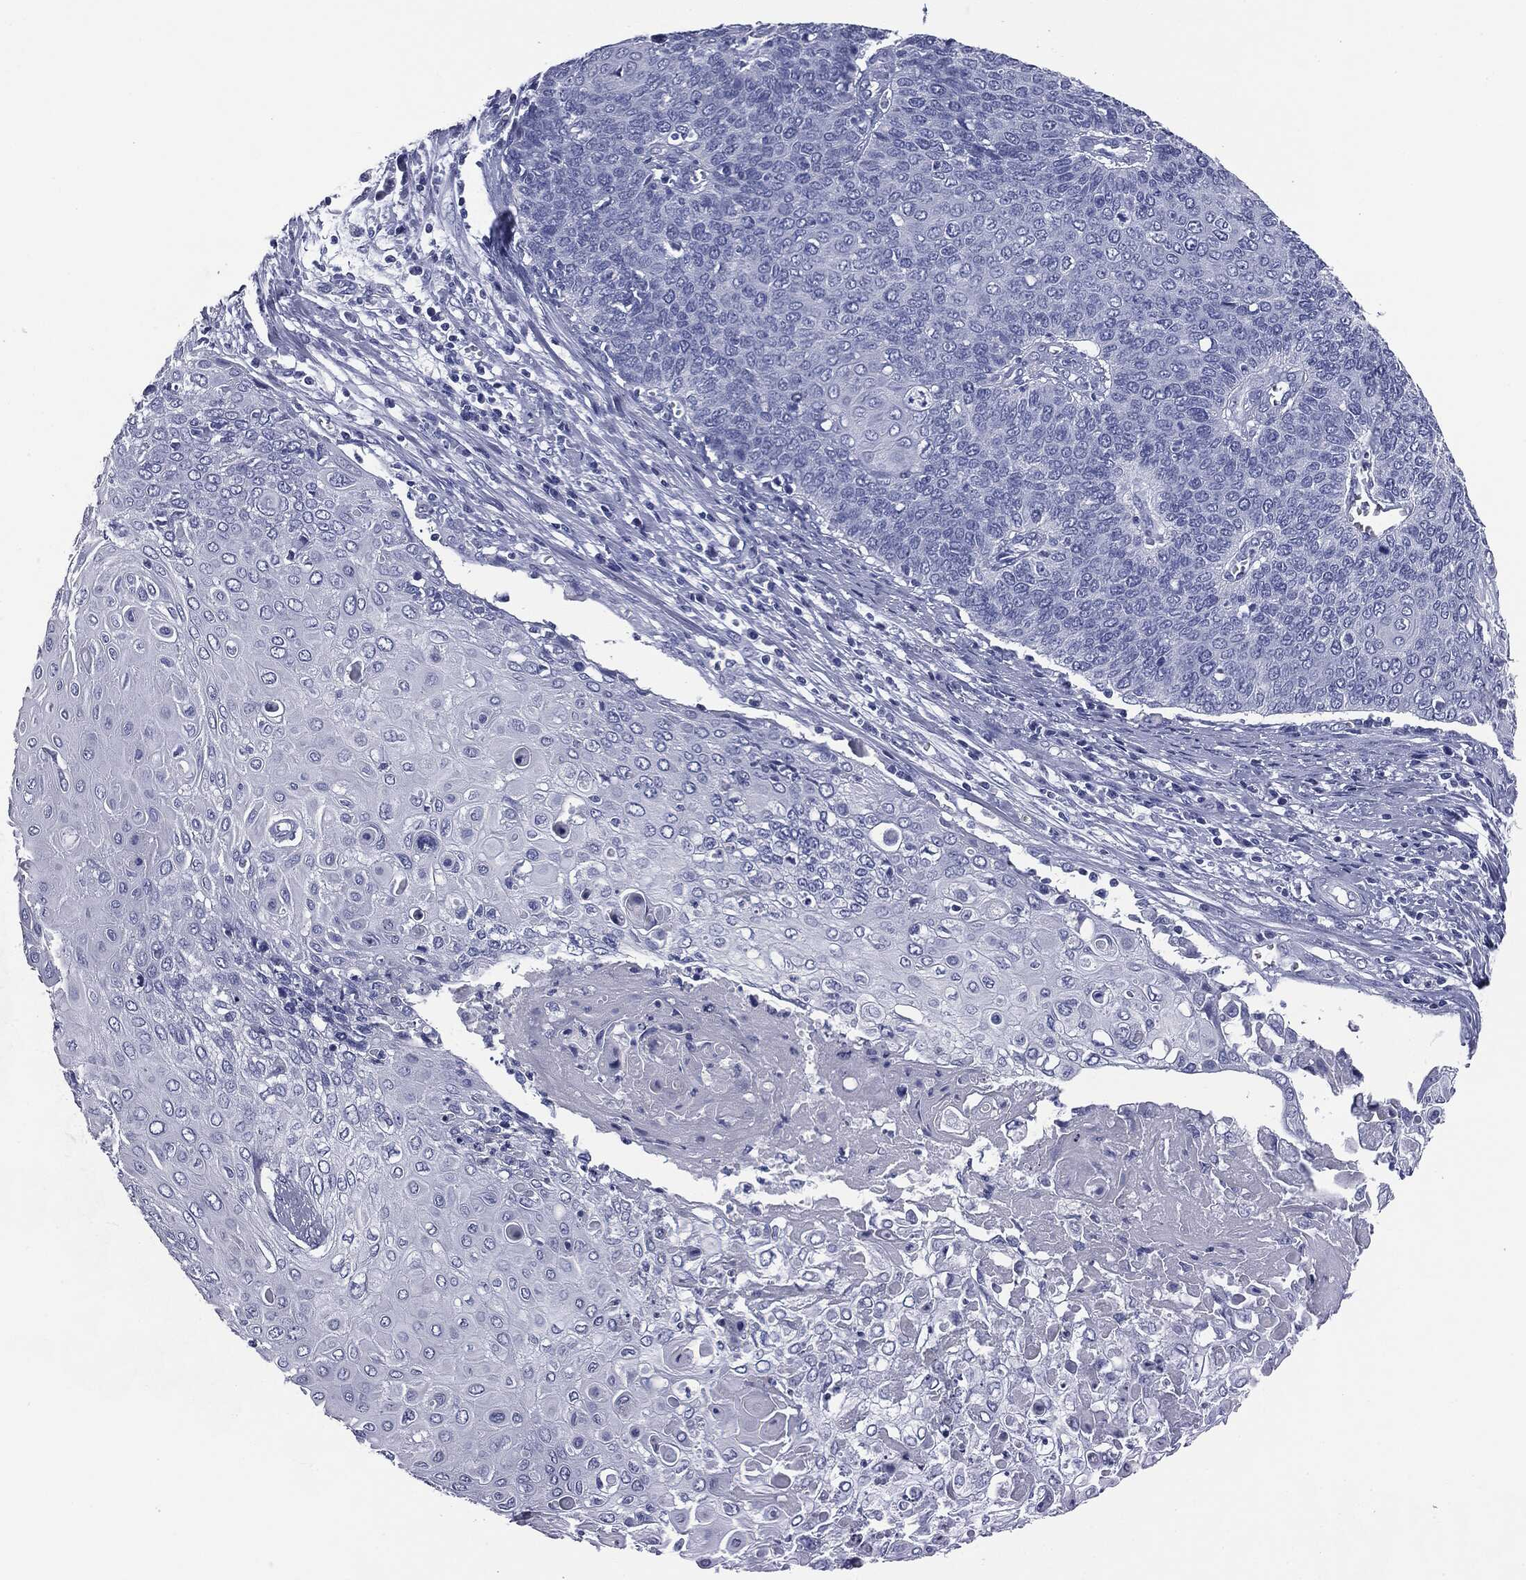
{"staining": {"intensity": "negative", "quantity": "none", "location": "none"}, "tissue": "cervical cancer", "cell_type": "Tumor cells", "image_type": "cancer", "snomed": [{"axis": "morphology", "description": "Squamous cell carcinoma, NOS"}, {"axis": "topography", "description": "Cervix"}], "caption": "DAB (3,3'-diaminobenzidine) immunohistochemical staining of human cervical cancer (squamous cell carcinoma) exhibits no significant staining in tumor cells.", "gene": "ATP2A1", "patient": {"sex": "female", "age": 39}}